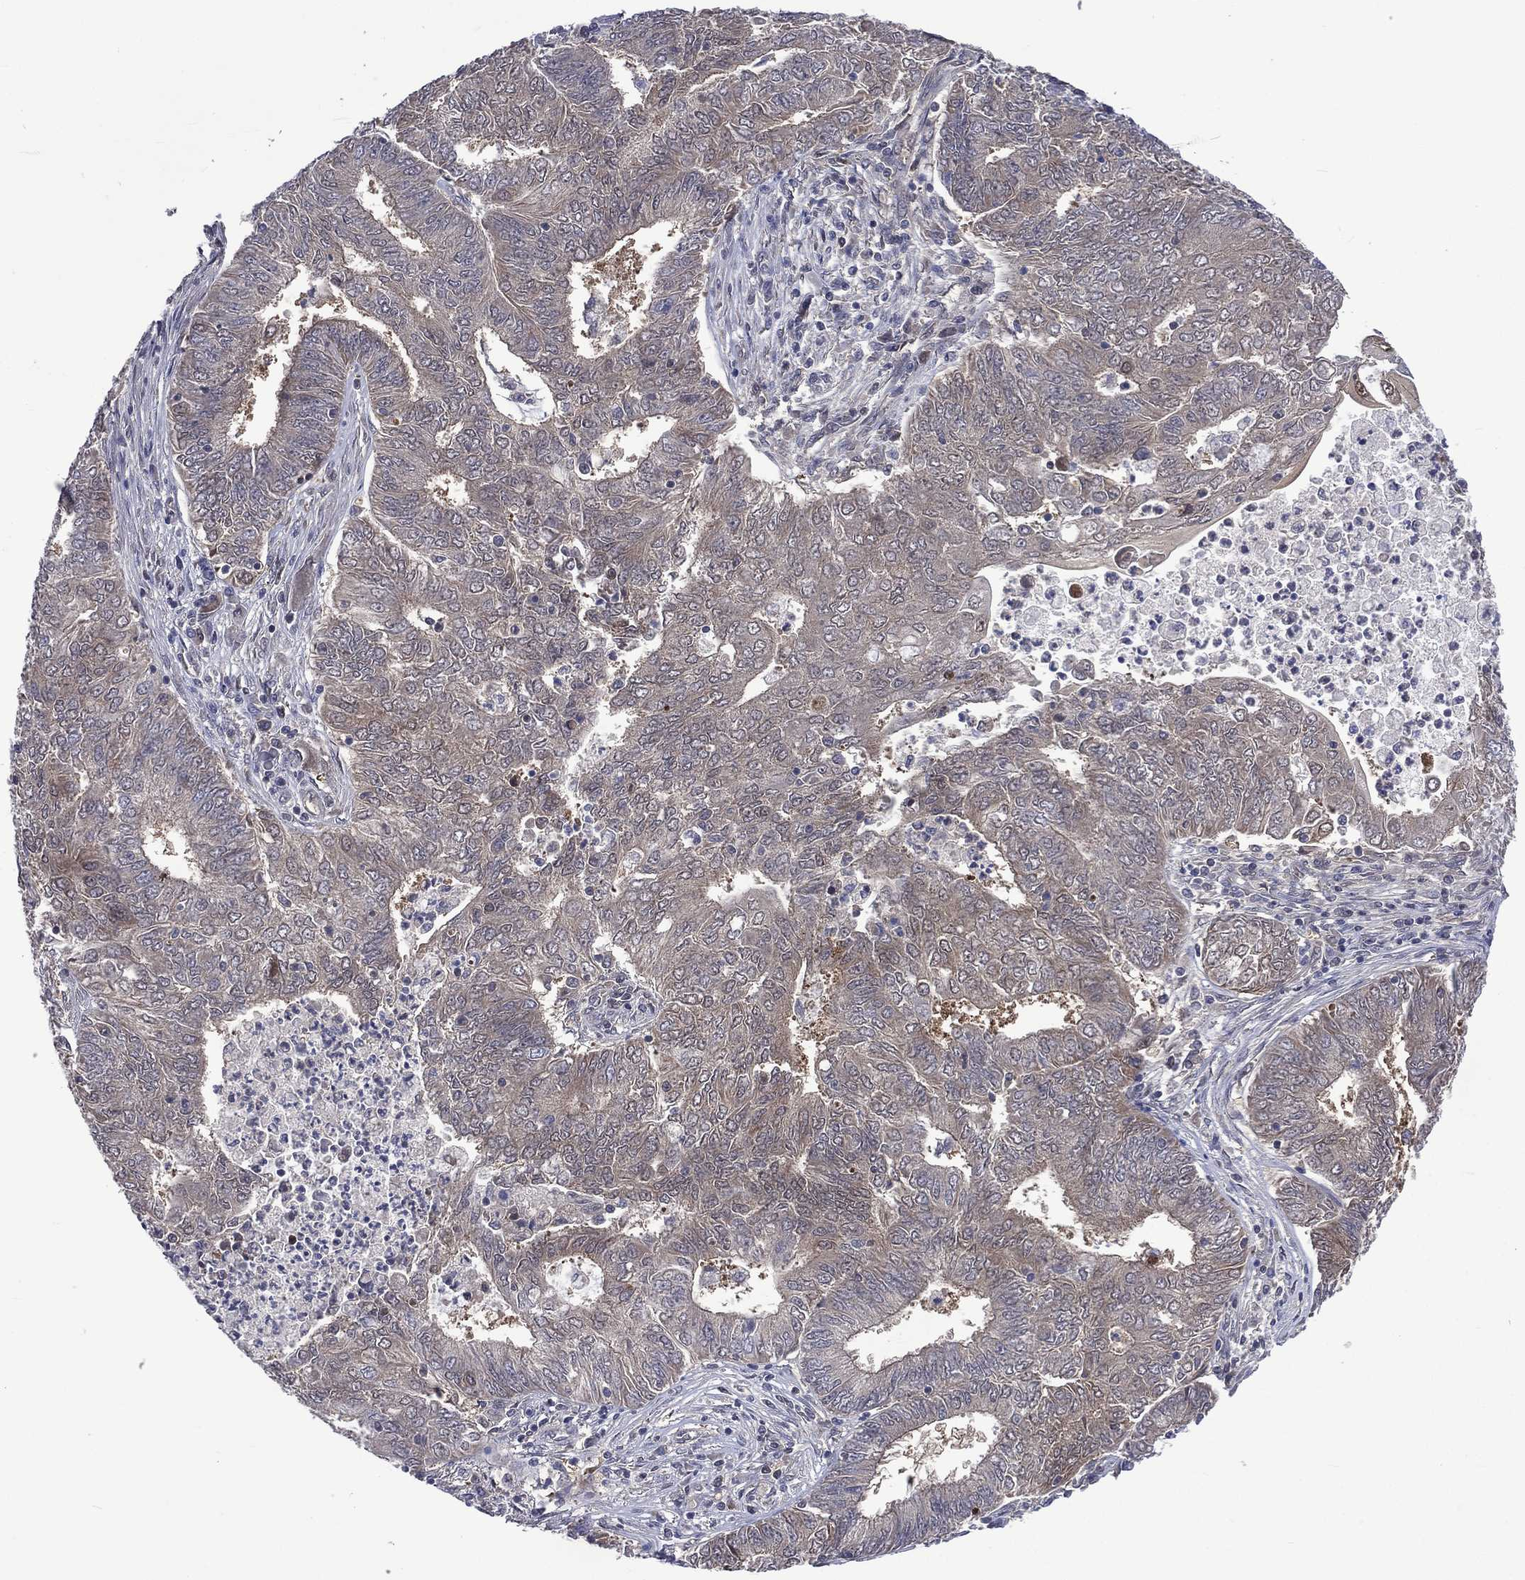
{"staining": {"intensity": "negative", "quantity": "none", "location": "none"}, "tissue": "endometrial cancer", "cell_type": "Tumor cells", "image_type": "cancer", "snomed": [{"axis": "morphology", "description": "Adenocarcinoma, NOS"}, {"axis": "topography", "description": "Endometrium"}], "caption": "Histopathology image shows no protein staining in tumor cells of endometrial cancer tissue.", "gene": "MTAP", "patient": {"sex": "female", "age": 62}}